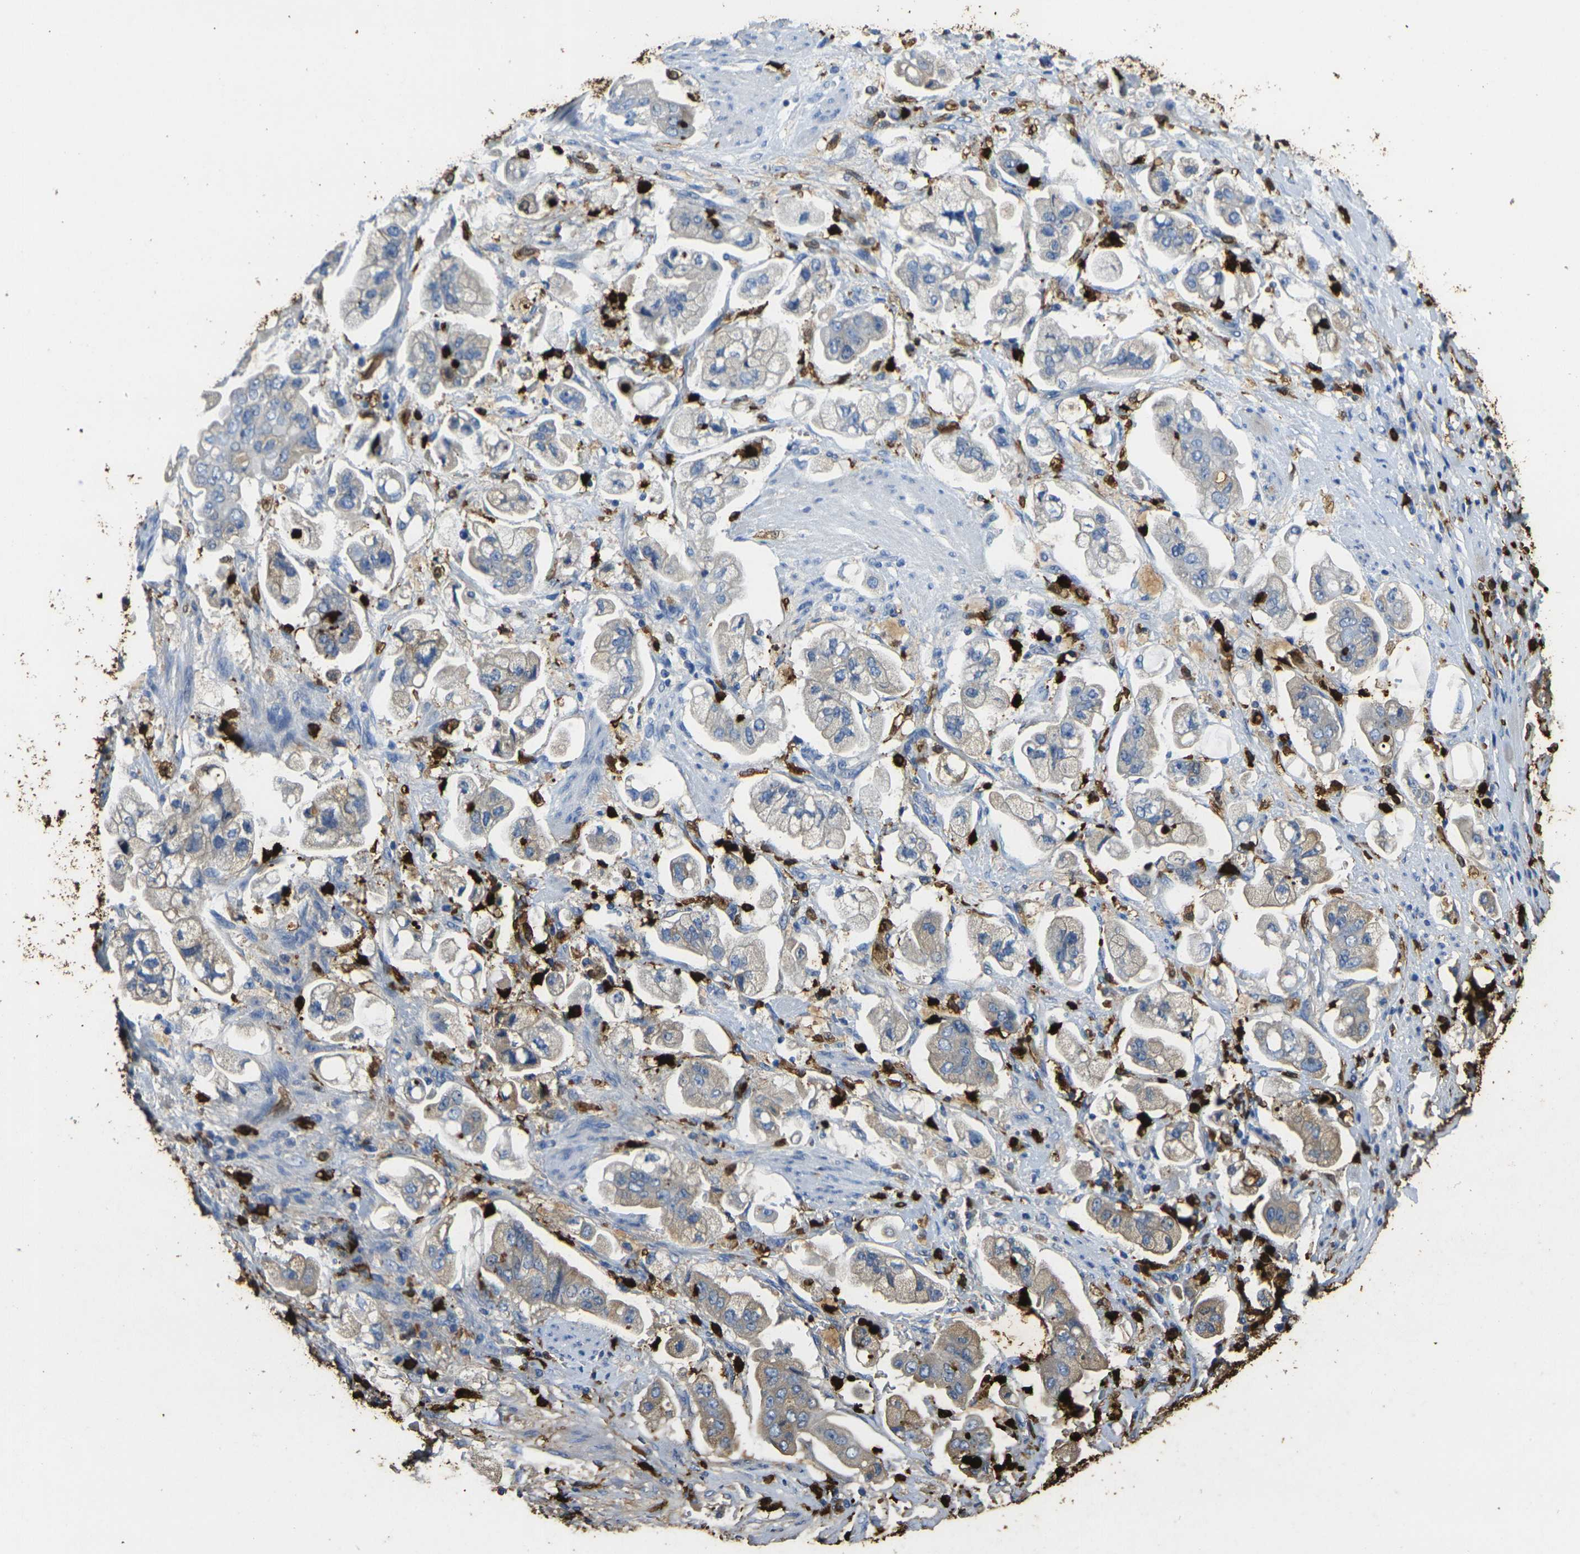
{"staining": {"intensity": "moderate", "quantity": ">75%", "location": "cytoplasmic/membranous"}, "tissue": "stomach cancer", "cell_type": "Tumor cells", "image_type": "cancer", "snomed": [{"axis": "morphology", "description": "Adenocarcinoma, NOS"}, {"axis": "topography", "description": "Stomach"}], "caption": "IHC (DAB) staining of human stomach cancer (adenocarcinoma) shows moderate cytoplasmic/membranous protein staining in approximately >75% of tumor cells.", "gene": "S100A9", "patient": {"sex": "male", "age": 62}}